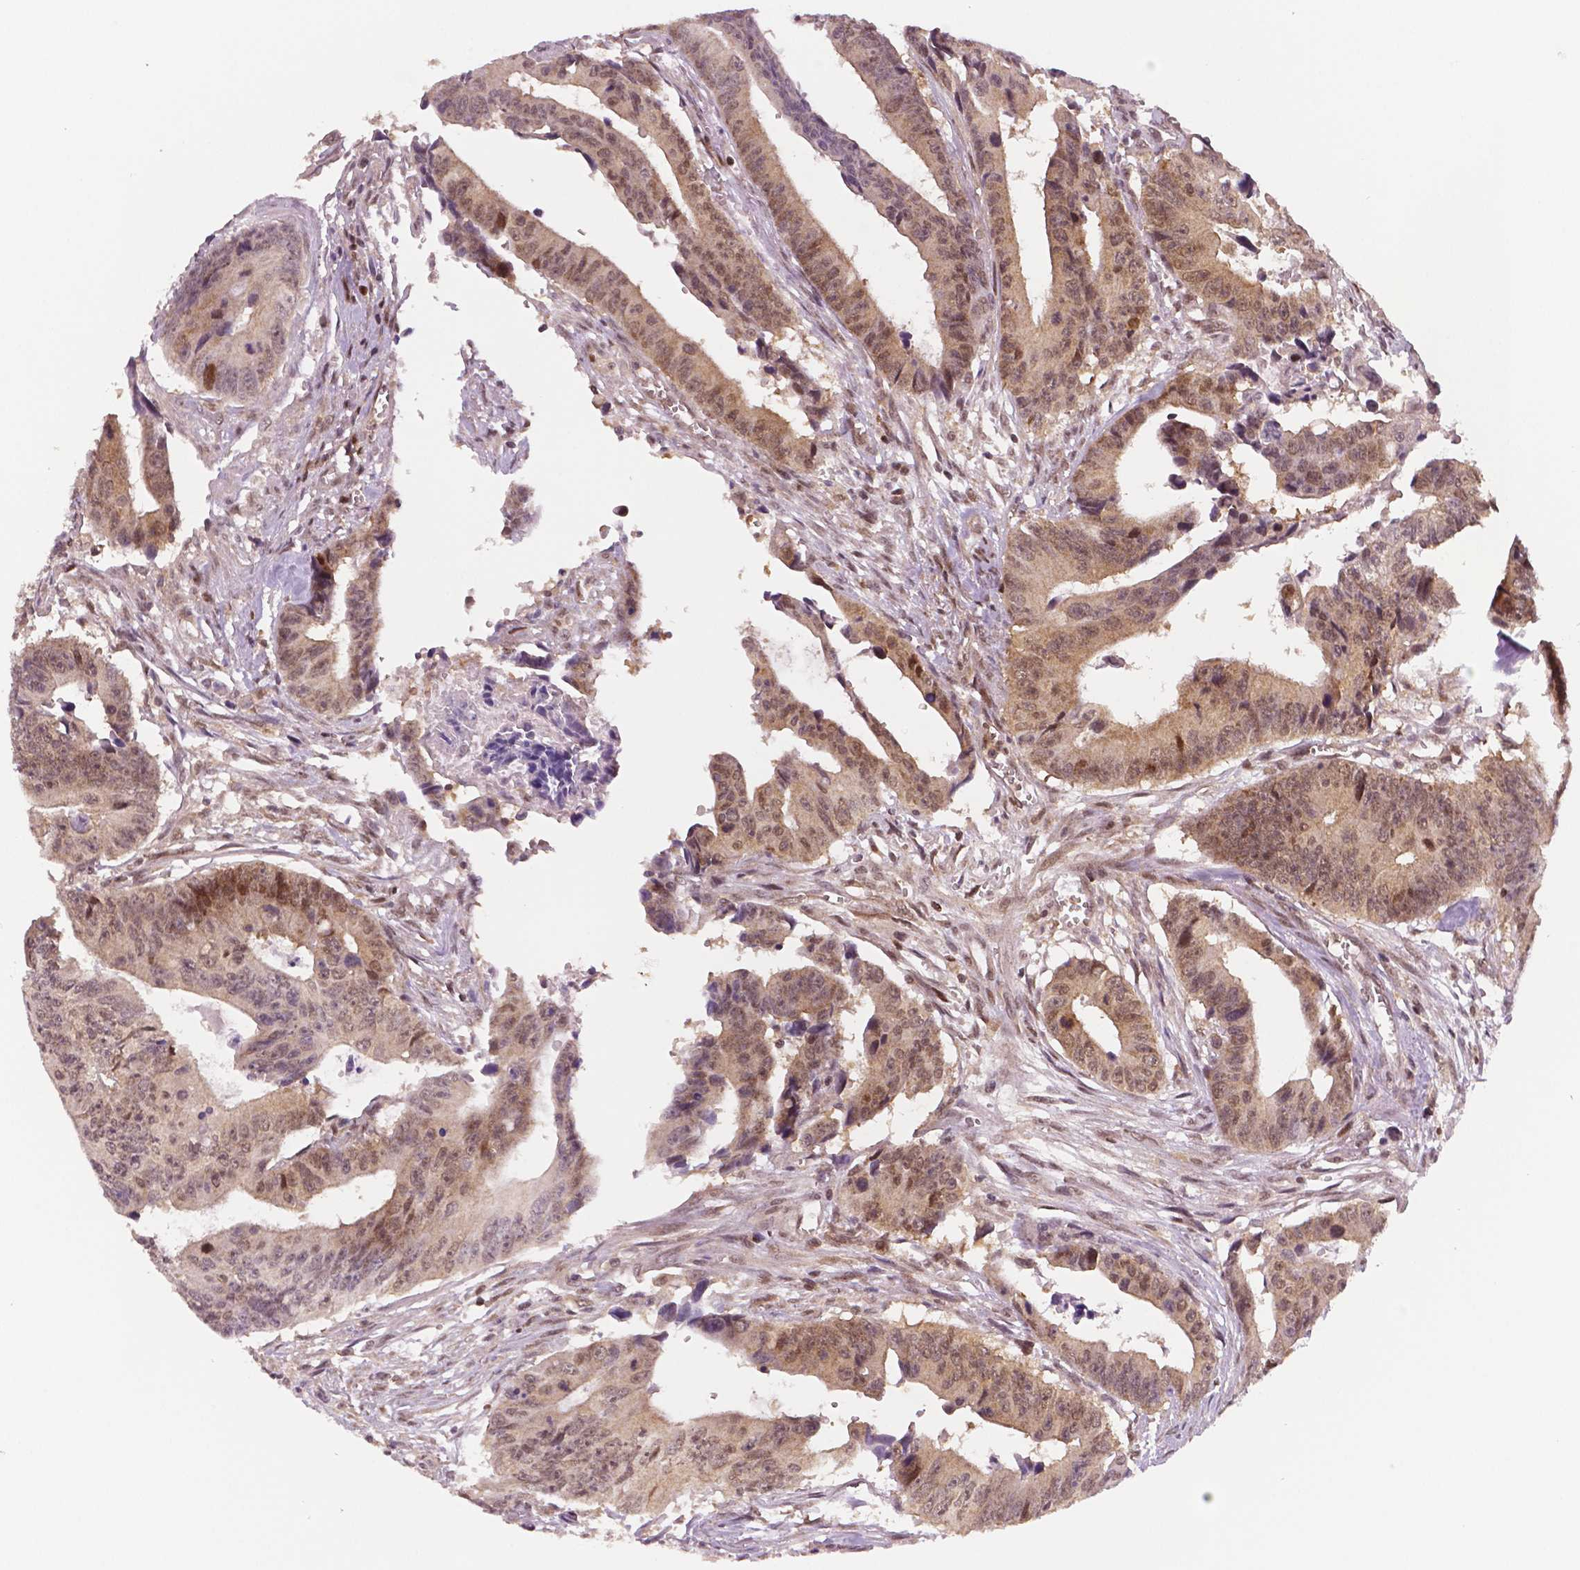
{"staining": {"intensity": "moderate", "quantity": ">75%", "location": "cytoplasmic/membranous"}, "tissue": "colorectal cancer", "cell_type": "Tumor cells", "image_type": "cancer", "snomed": [{"axis": "morphology", "description": "Adenocarcinoma, NOS"}, {"axis": "topography", "description": "Colon"}], "caption": "Protein staining of colorectal adenocarcinoma tissue reveals moderate cytoplasmic/membranous staining in about >75% of tumor cells. Using DAB (3,3'-diaminobenzidine) (brown) and hematoxylin (blue) stains, captured at high magnification using brightfield microscopy.", "gene": "STAT3", "patient": {"sex": "female", "age": 87}}